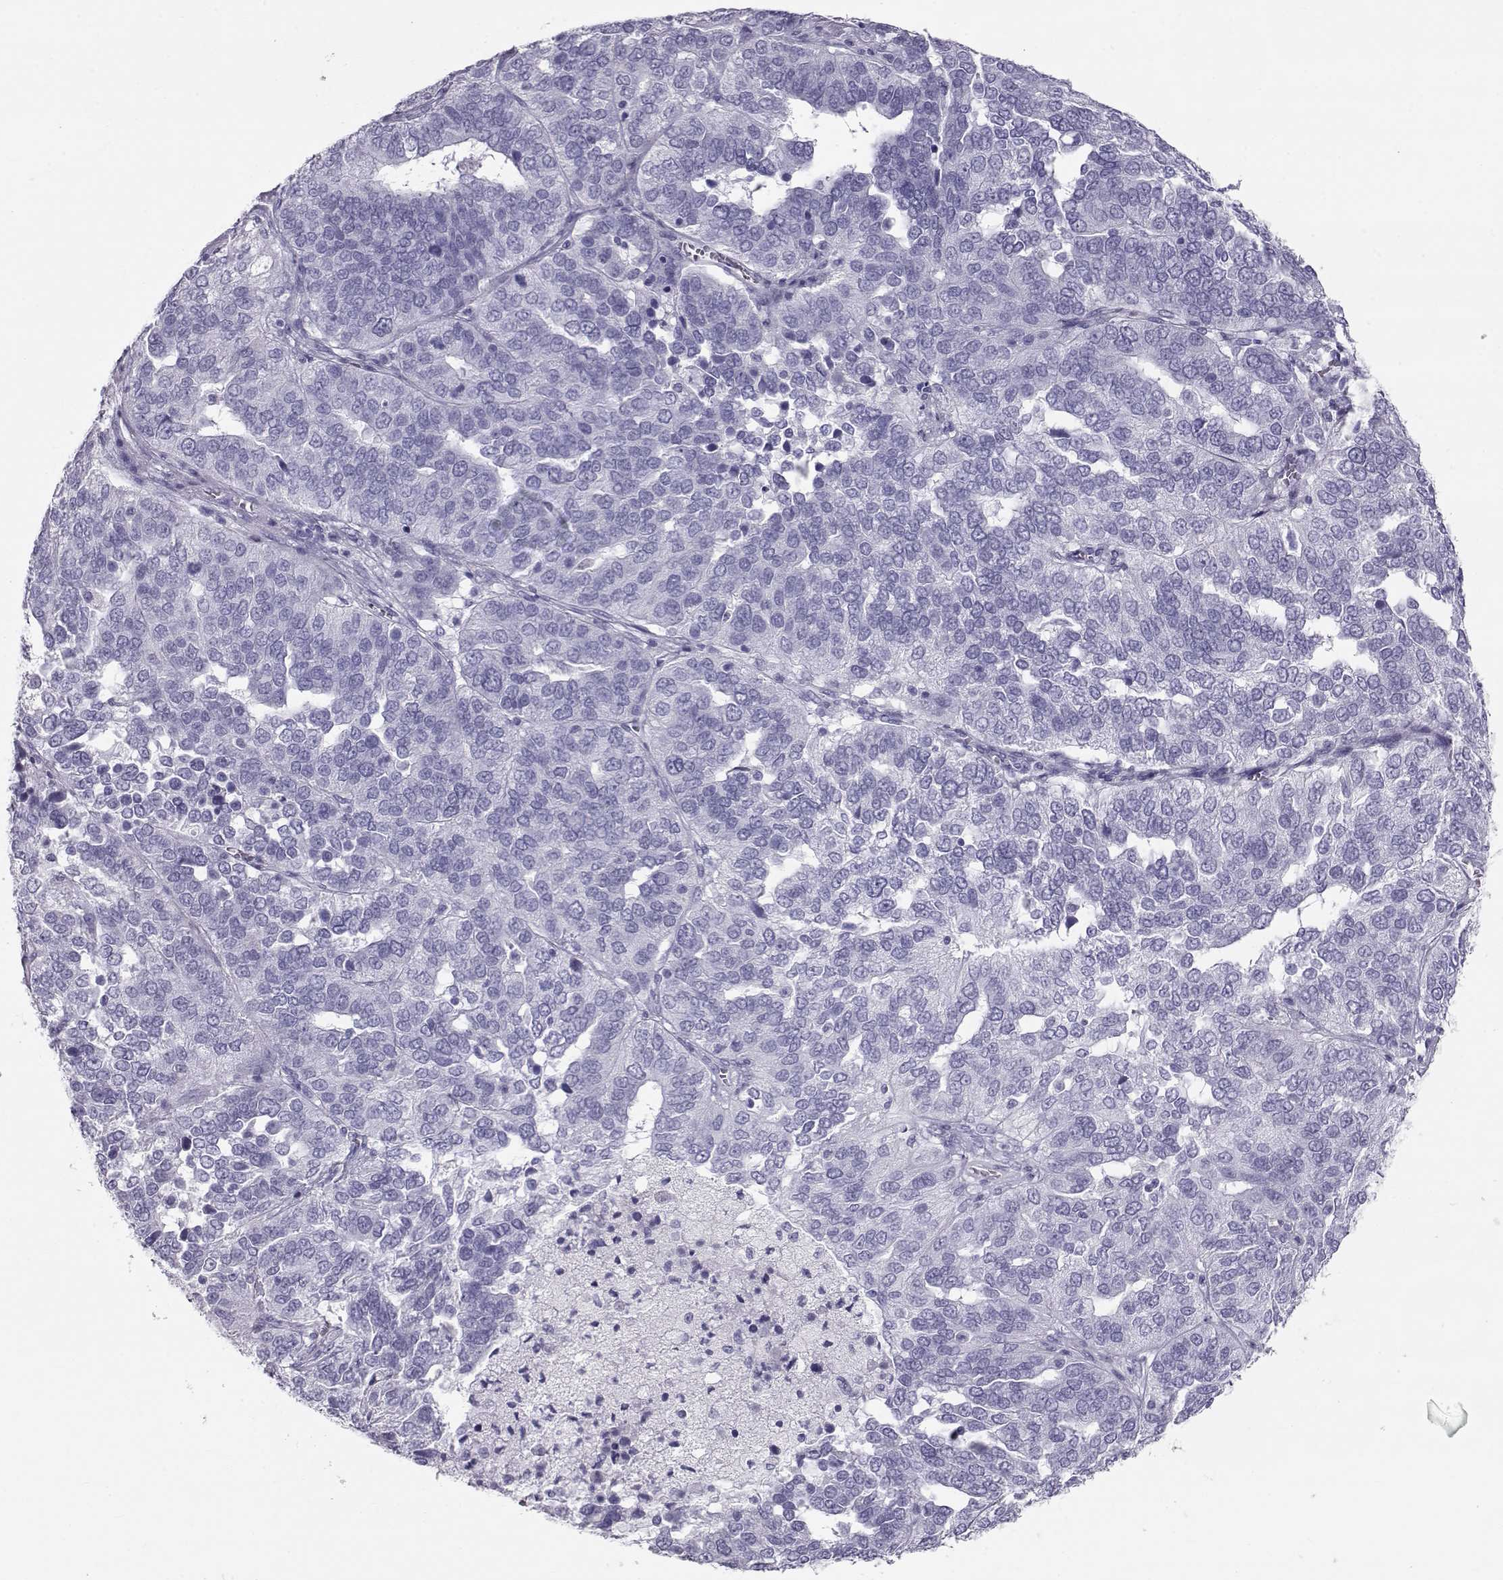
{"staining": {"intensity": "negative", "quantity": "none", "location": "none"}, "tissue": "ovarian cancer", "cell_type": "Tumor cells", "image_type": "cancer", "snomed": [{"axis": "morphology", "description": "Carcinoma, endometroid"}, {"axis": "topography", "description": "Soft tissue"}, {"axis": "topography", "description": "Ovary"}], "caption": "Tumor cells show no significant expression in ovarian cancer (endometroid carcinoma). The staining was performed using DAB to visualize the protein expression in brown, while the nuclei were stained in blue with hematoxylin (Magnification: 20x).", "gene": "RD3", "patient": {"sex": "female", "age": 52}}